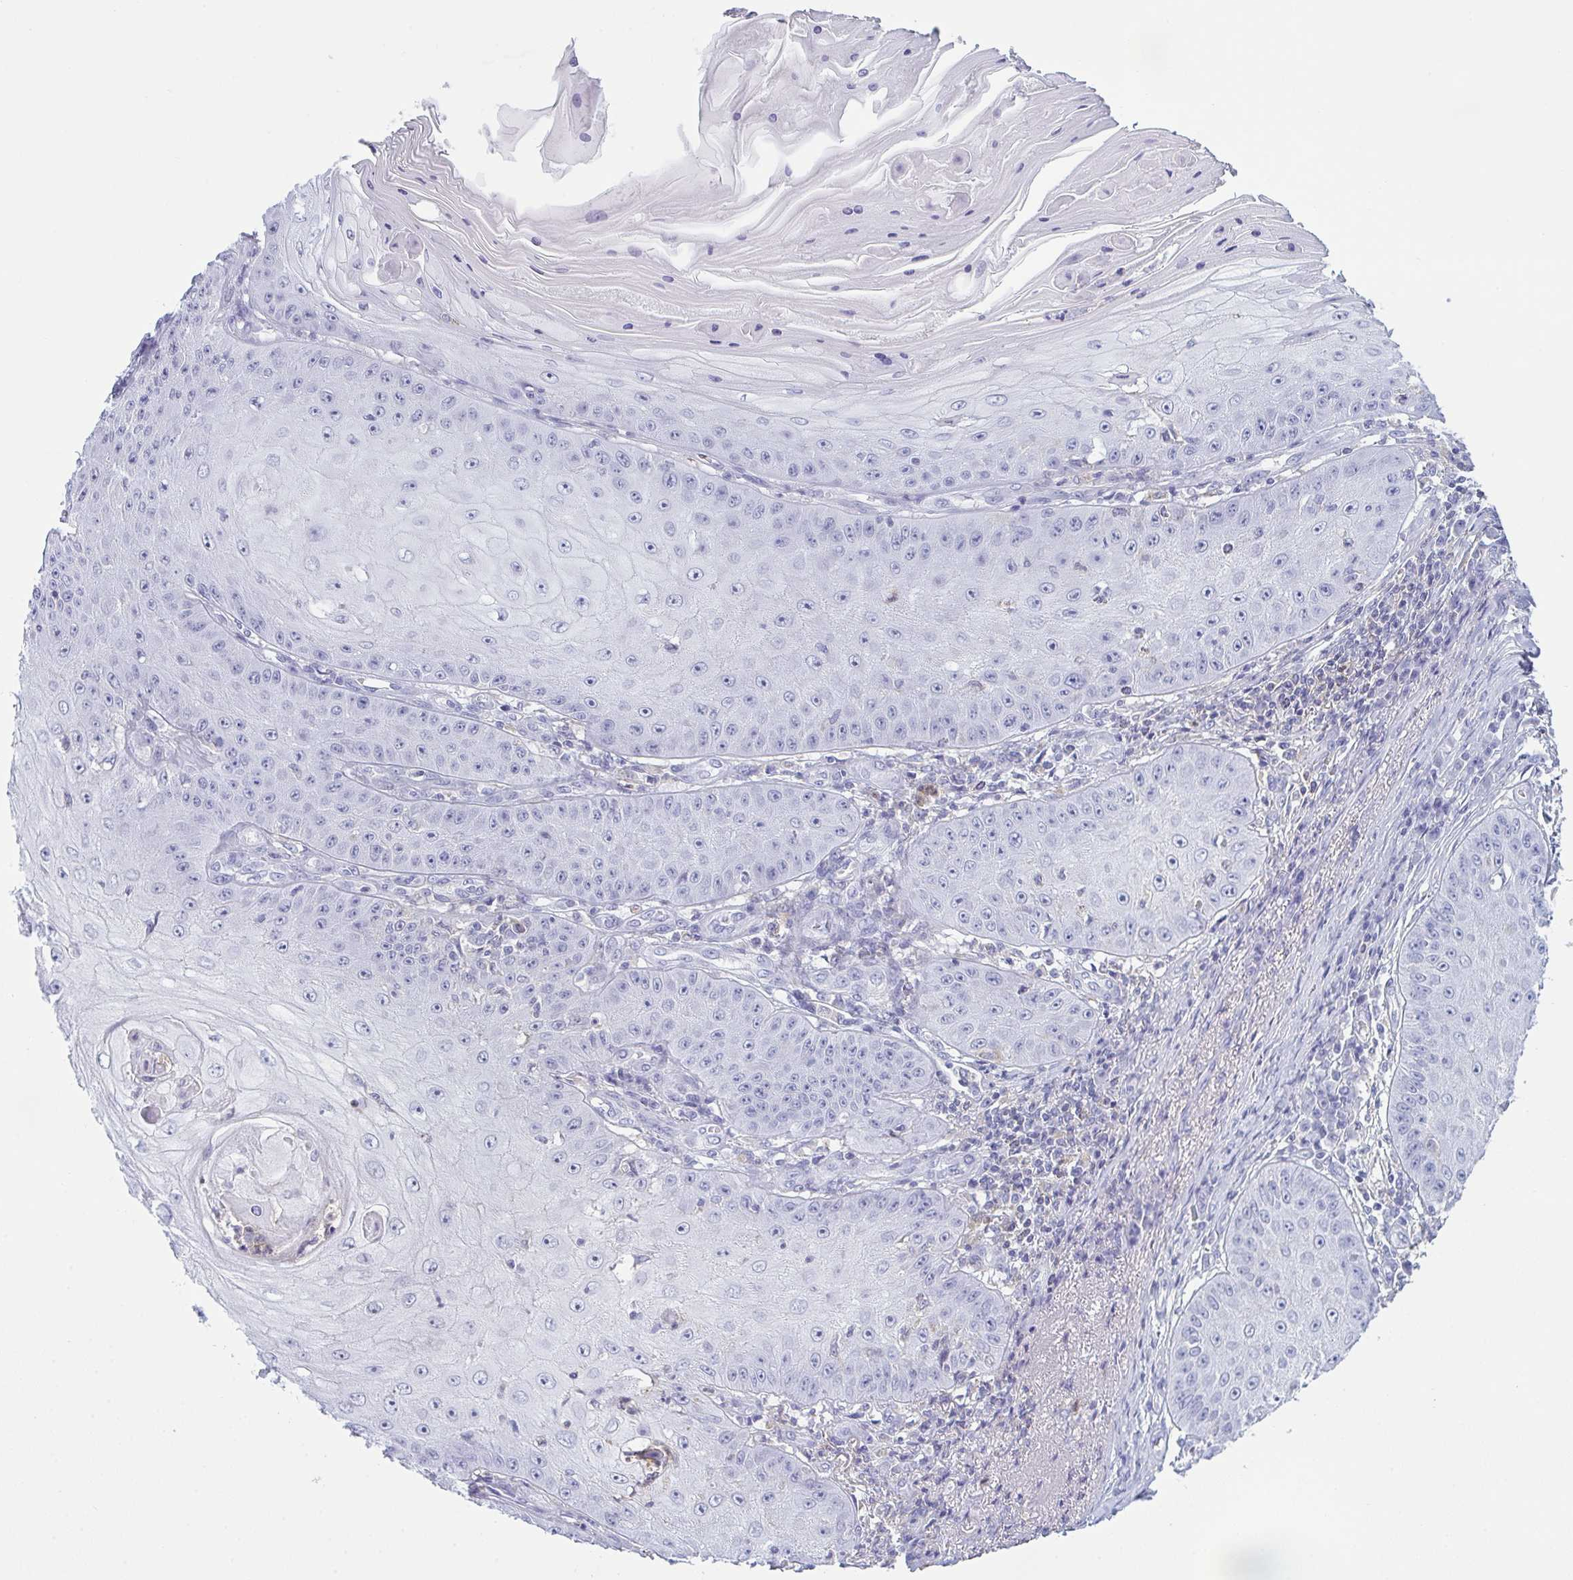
{"staining": {"intensity": "negative", "quantity": "none", "location": "none"}, "tissue": "skin cancer", "cell_type": "Tumor cells", "image_type": "cancer", "snomed": [{"axis": "morphology", "description": "Squamous cell carcinoma, NOS"}, {"axis": "topography", "description": "Skin"}], "caption": "This image is of skin cancer stained with IHC to label a protein in brown with the nuclei are counter-stained blue. There is no expression in tumor cells. (Stains: DAB immunohistochemistry (IHC) with hematoxylin counter stain, Microscopy: brightfield microscopy at high magnification).", "gene": "MYO1F", "patient": {"sex": "male", "age": 70}}